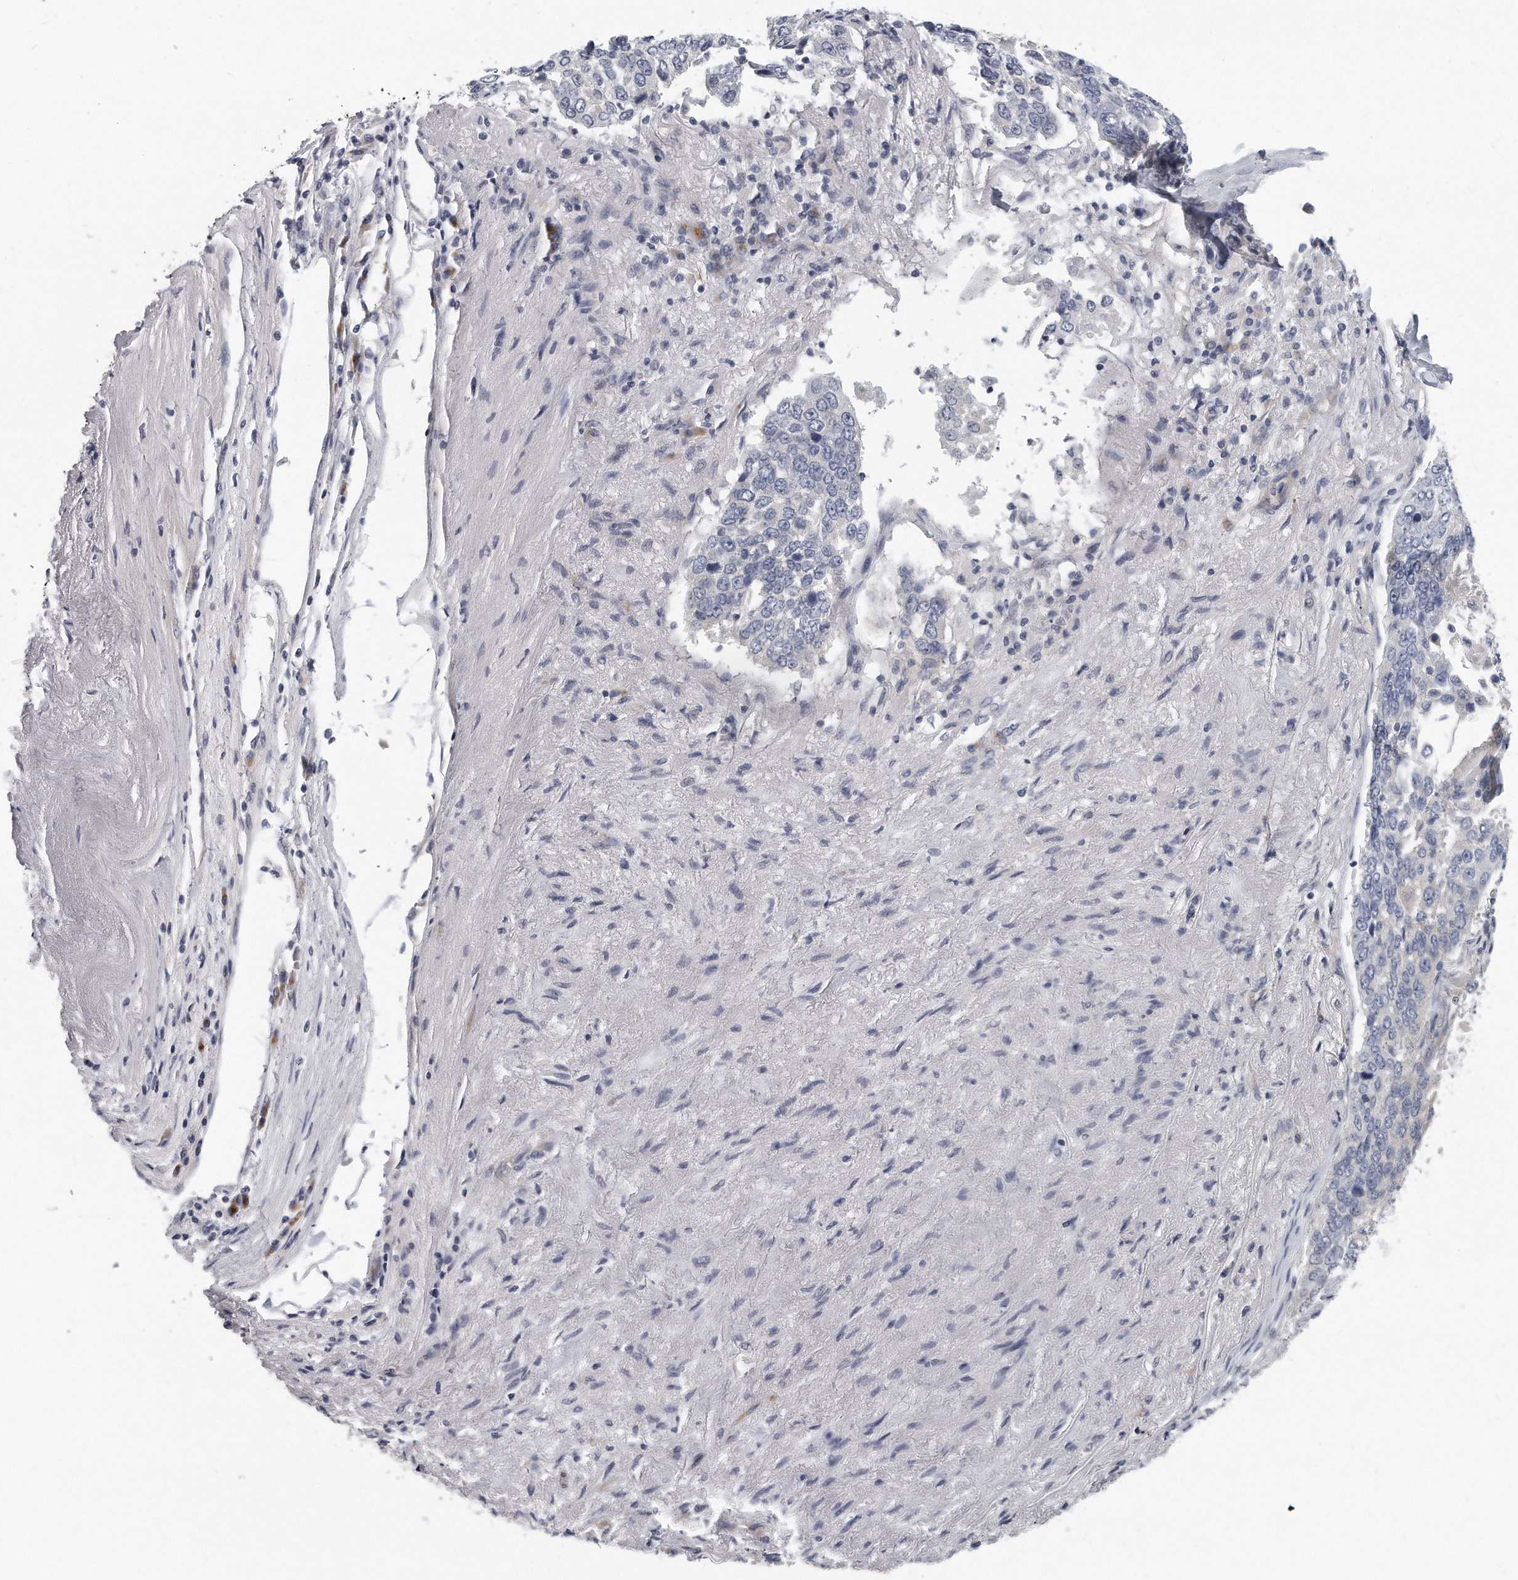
{"staining": {"intensity": "negative", "quantity": "none", "location": "none"}, "tissue": "lung cancer", "cell_type": "Tumor cells", "image_type": "cancer", "snomed": [{"axis": "morphology", "description": "Squamous cell carcinoma, NOS"}, {"axis": "topography", "description": "Lung"}], "caption": "IHC image of neoplastic tissue: human squamous cell carcinoma (lung) stained with DAB (3,3'-diaminobenzidine) shows no significant protein expression in tumor cells.", "gene": "PLEKHA6", "patient": {"sex": "male", "age": 66}}